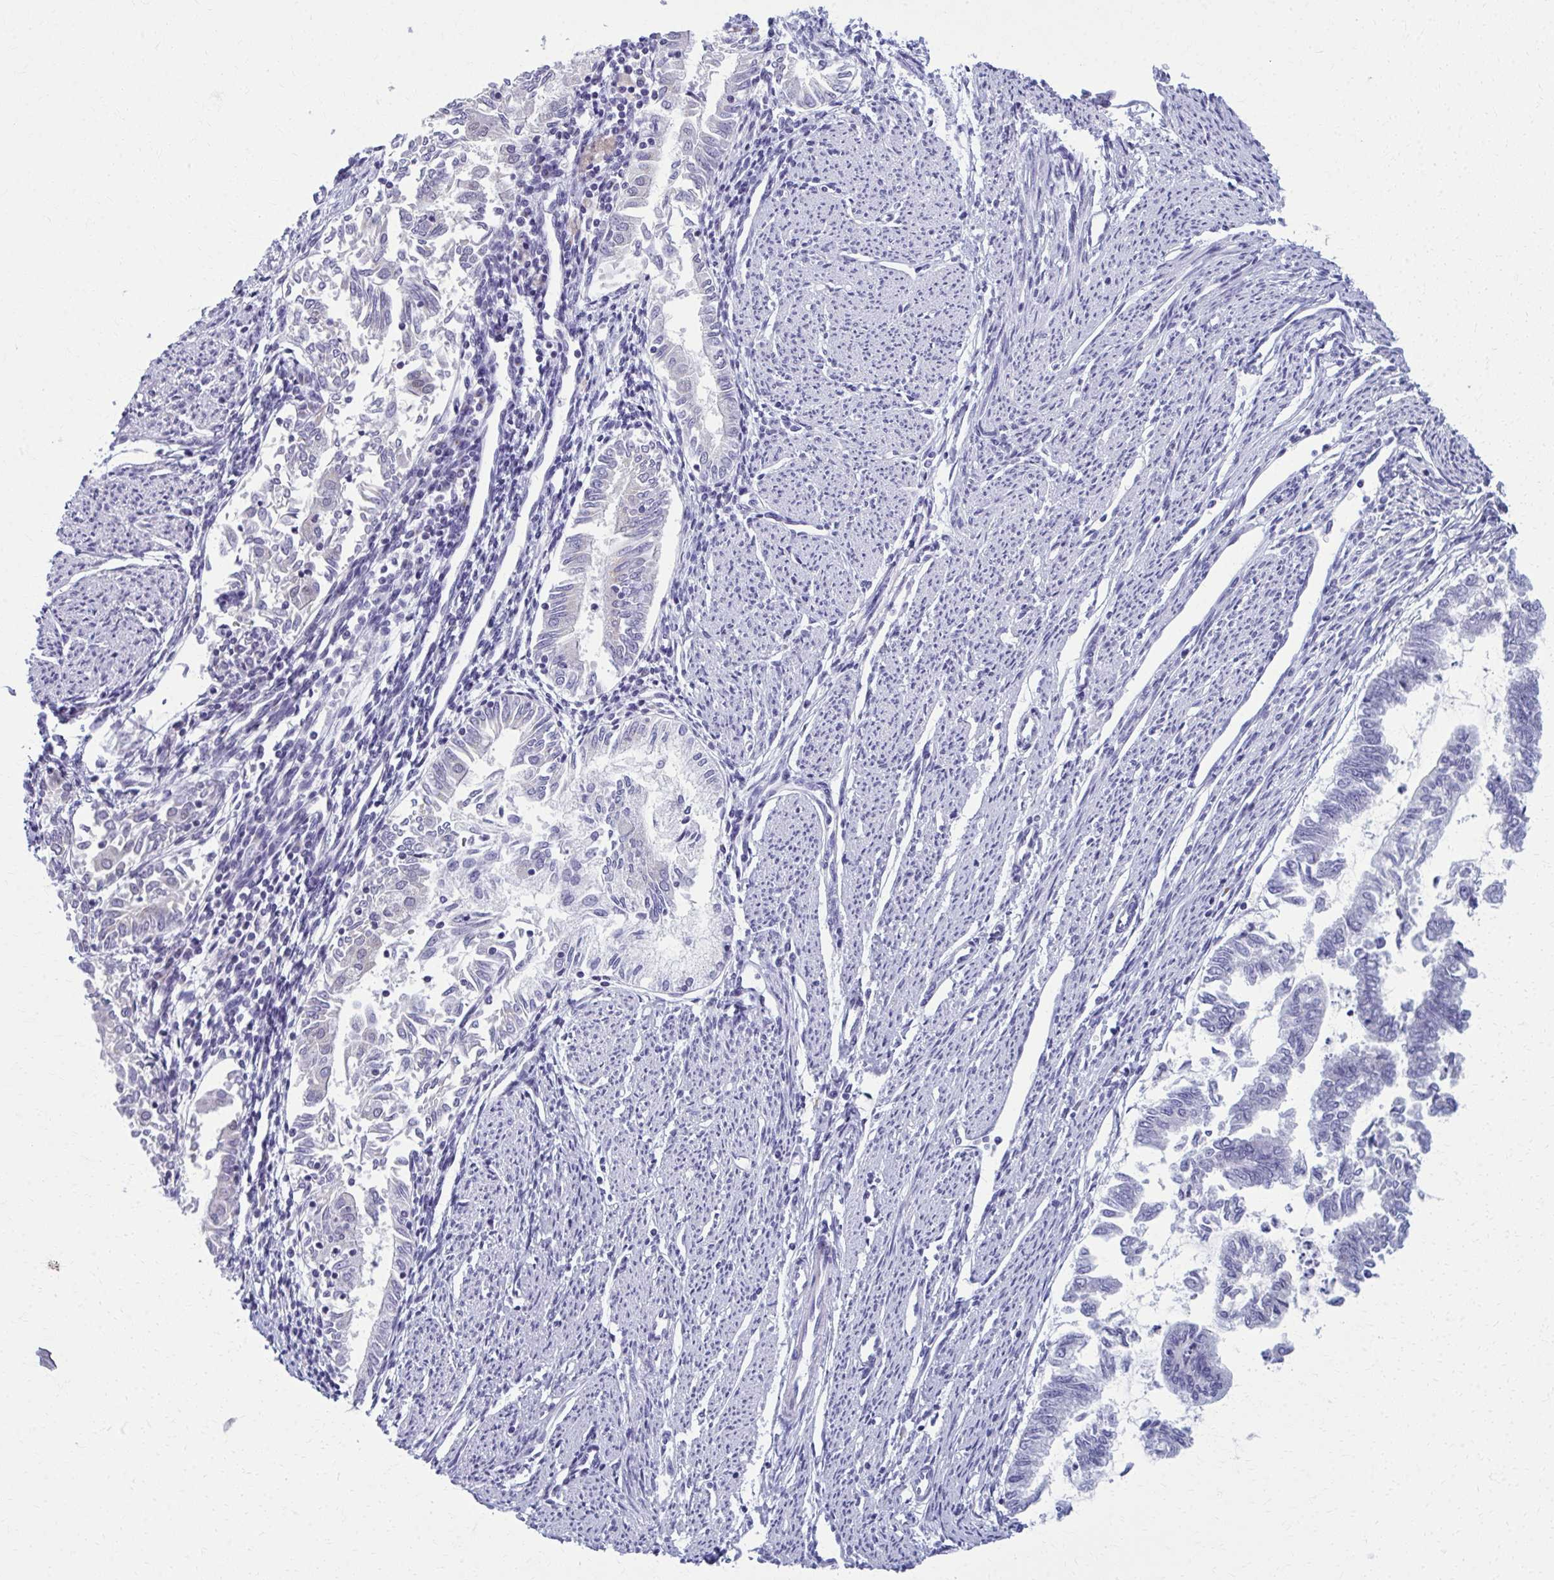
{"staining": {"intensity": "negative", "quantity": "none", "location": "none"}, "tissue": "endometrial cancer", "cell_type": "Tumor cells", "image_type": "cancer", "snomed": [{"axis": "morphology", "description": "Adenocarcinoma, NOS"}, {"axis": "topography", "description": "Endometrium"}], "caption": "Protein analysis of endometrial cancer displays no significant staining in tumor cells.", "gene": "SCLY", "patient": {"sex": "female", "age": 79}}